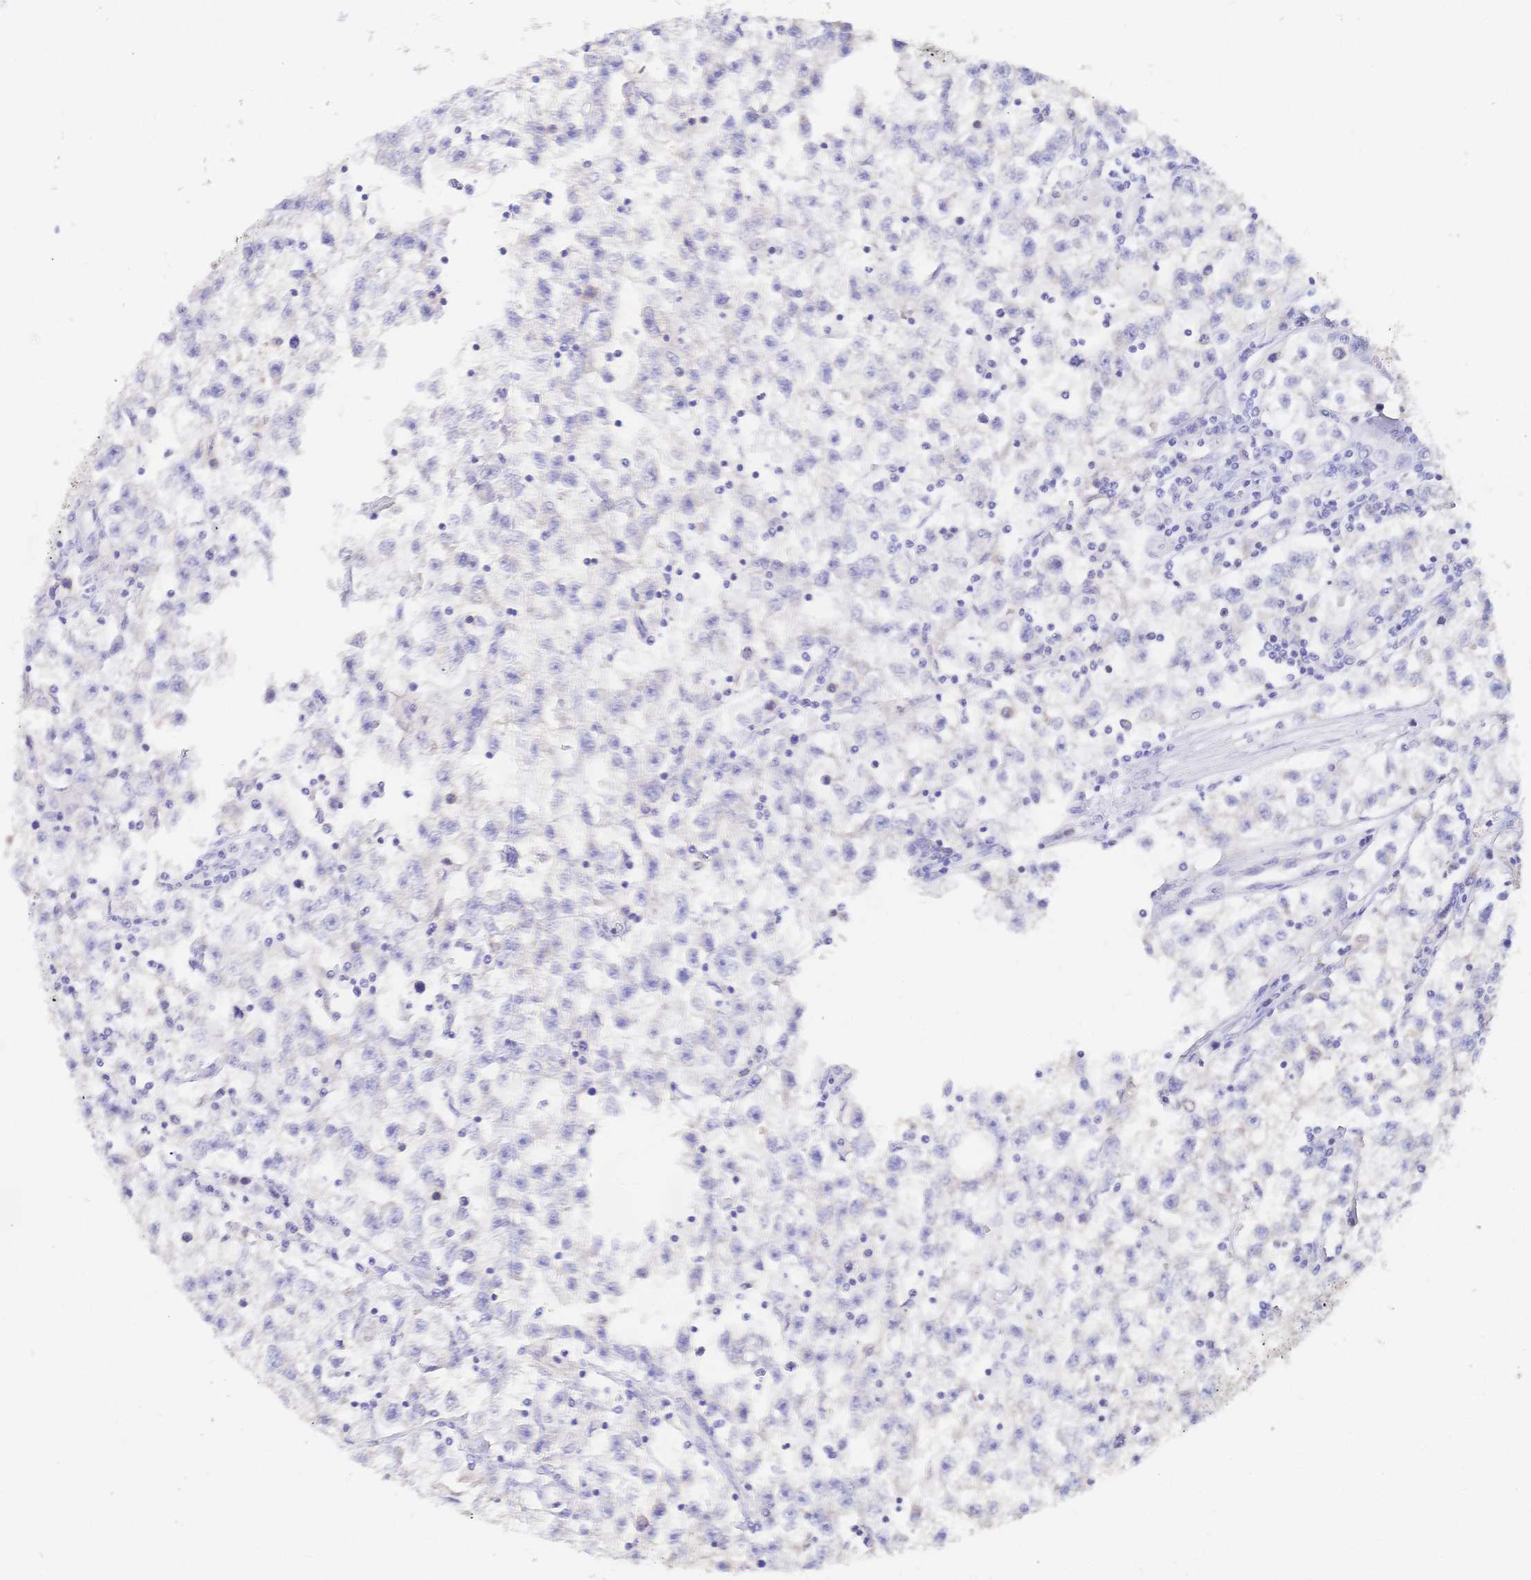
{"staining": {"intensity": "negative", "quantity": "none", "location": "none"}, "tissue": "testis cancer", "cell_type": "Tumor cells", "image_type": "cancer", "snomed": [{"axis": "morphology", "description": "Seminoma, NOS"}, {"axis": "topography", "description": "Testis"}], "caption": "Immunohistochemical staining of testis cancer demonstrates no significant expression in tumor cells. (DAB IHC visualized using brightfield microscopy, high magnification).", "gene": "RRM1", "patient": {"sex": "male", "age": 31}}